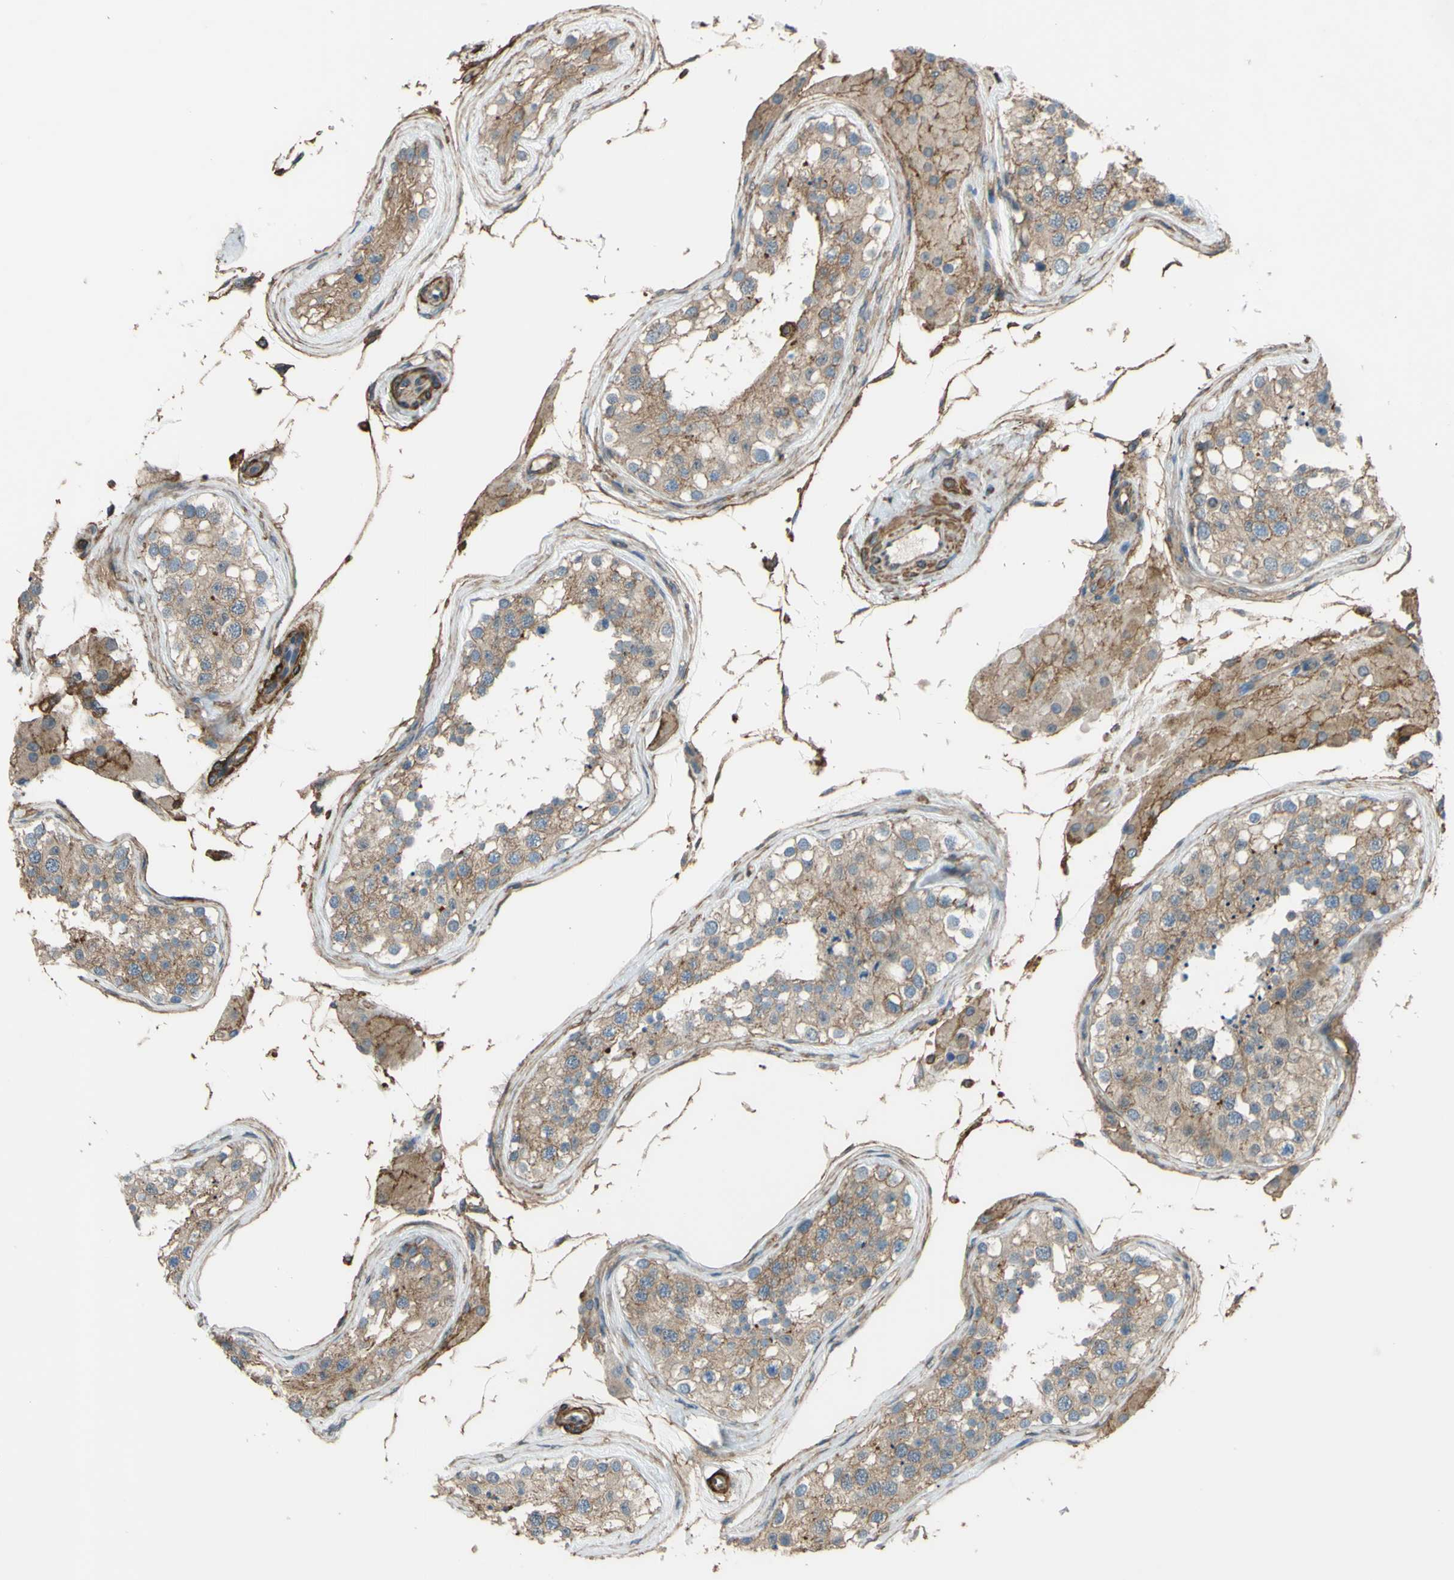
{"staining": {"intensity": "moderate", "quantity": ">75%", "location": "cytoplasmic/membranous"}, "tissue": "testis", "cell_type": "Cells in seminiferous ducts", "image_type": "normal", "snomed": [{"axis": "morphology", "description": "Normal tissue, NOS"}, {"axis": "topography", "description": "Testis"}], "caption": "This image exhibits immunohistochemistry (IHC) staining of unremarkable human testis, with medium moderate cytoplasmic/membranous staining in approximately >75% of cells in seminiferous ducts.", "gene": "ADD3", "patient": {"sex": "male", "age": 68}}